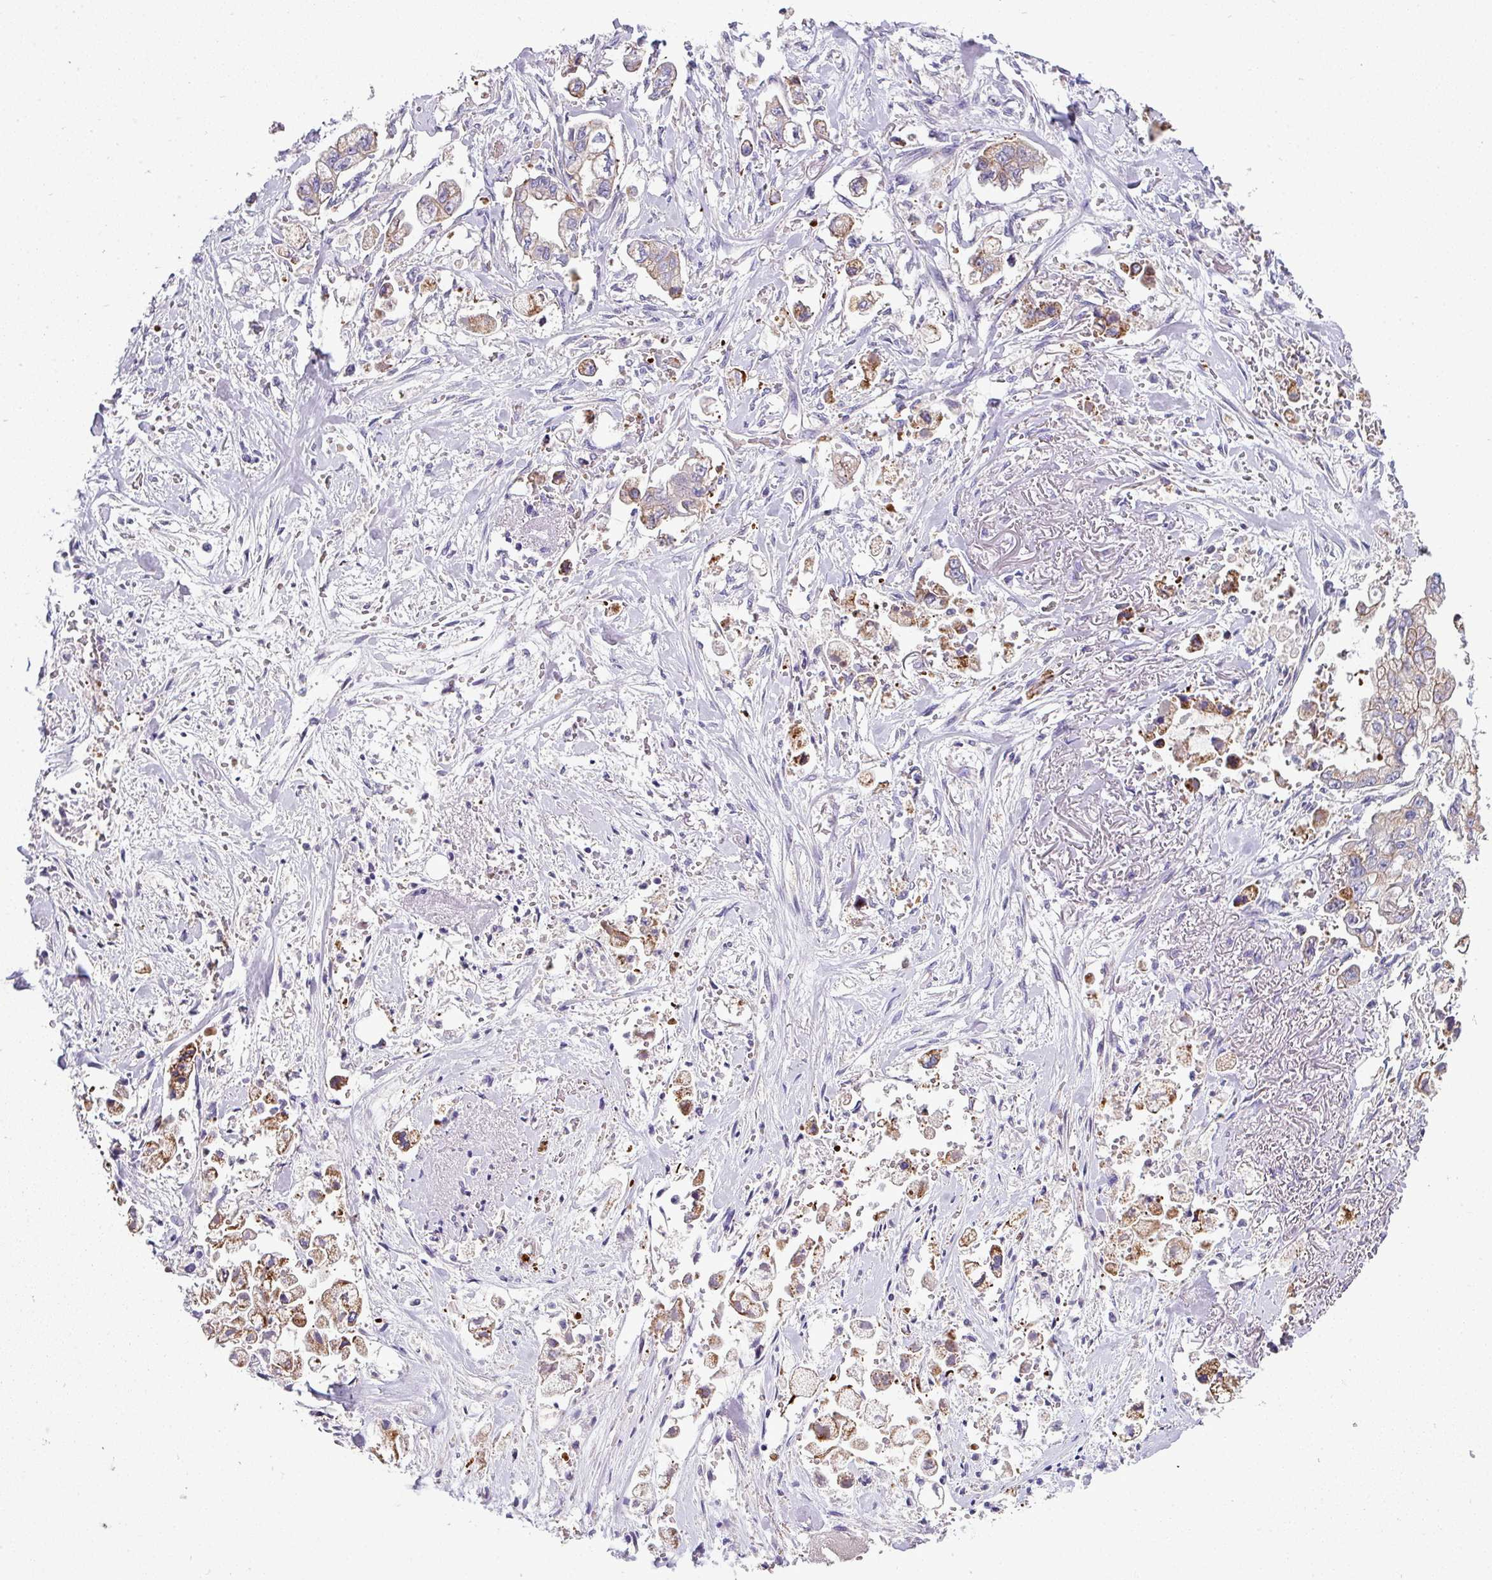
{"staining": {"intensity": "moderate", "quantity": ">75%", "location": "cytoplasmic/membranous"}, "tissue": "stomach cancer", "cell_type": "Tumor cells", "image_type": "cancer", "snomed": [{"axis": "morphology", "description": "Adenocarcinoma, NOS"}, {"axis": "topography", "description": "Stomach"}], "caption": "Moderate cytoplasmic/membranous positivity is seen in about >75% of tumor cells in stomach cancer. The staining was performed using DAB (3,3'-diaminobenzidine) to visualize the protein expression in brown, while the nuclei were stained in blue with hematoxylin (Magnification: 20x).", "gene": "ACAP3", "patient": {"sex": "male", "age": 62}}